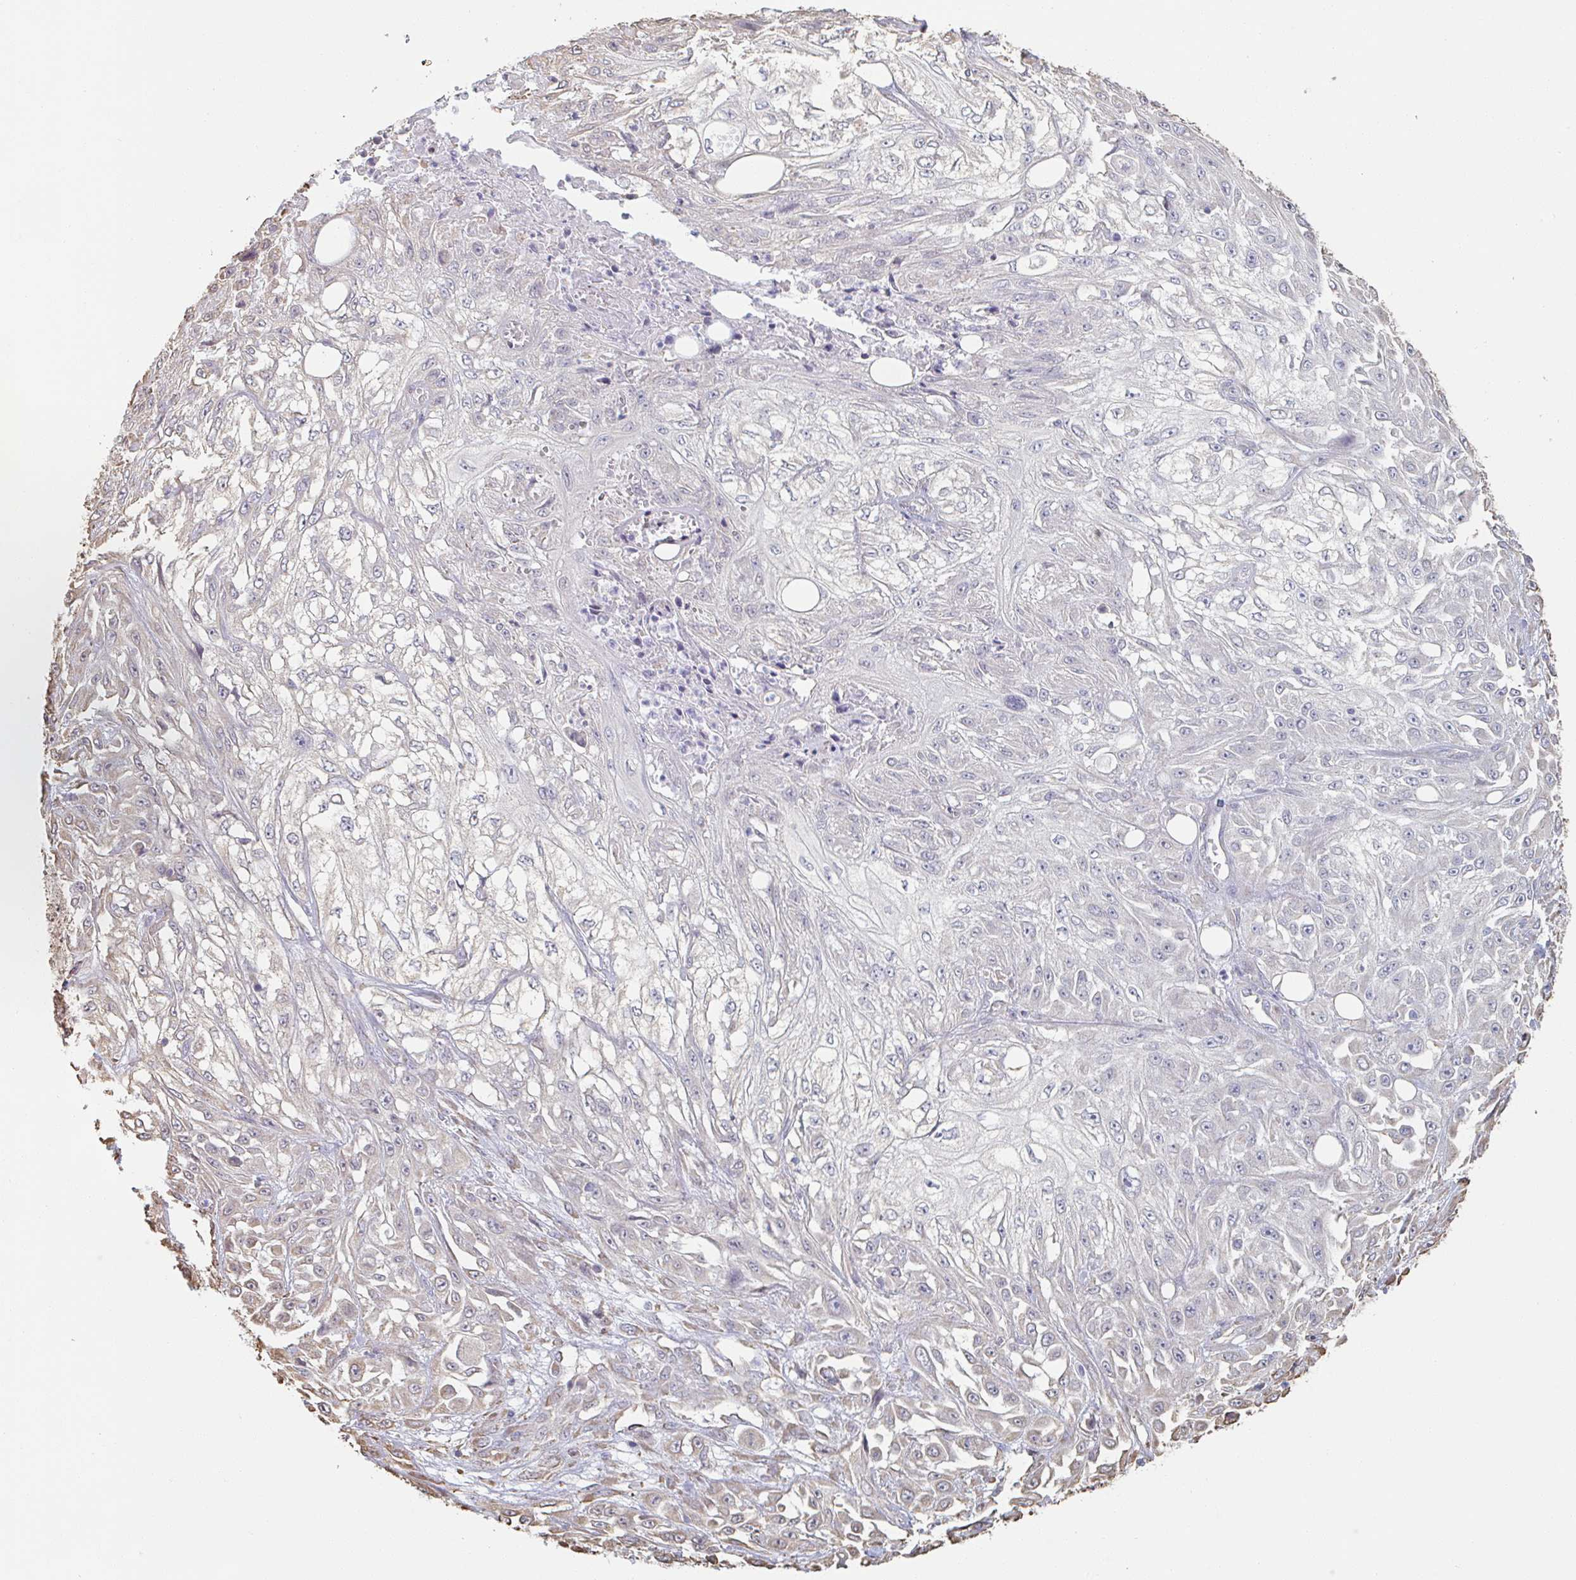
{"staining": {"intensity": "negative", "quantity": "none", "location": "none"}, "tissue": "skin cancer", "cell_type": "Tumor cells", "image_type": "cancer", "snomed": [{"axis": "morphology", "description": "Squamous cell carcinoma, NOS"}, {"axis": "morphology", "description": "Squamous cell carcinoma, metastatic, NOS"}, {"axis": "topography", "description": "Skin"}, {"axis": "topography", "description": "Lymph node"}], "caption": "Skin cancer (metastatic squamous cell carcinoma) was stained to show a protein in brown. There is no significant staining in tumor cells.", "gene": "RAB5IF", "patient": {"sex": "male", "age": 75}}